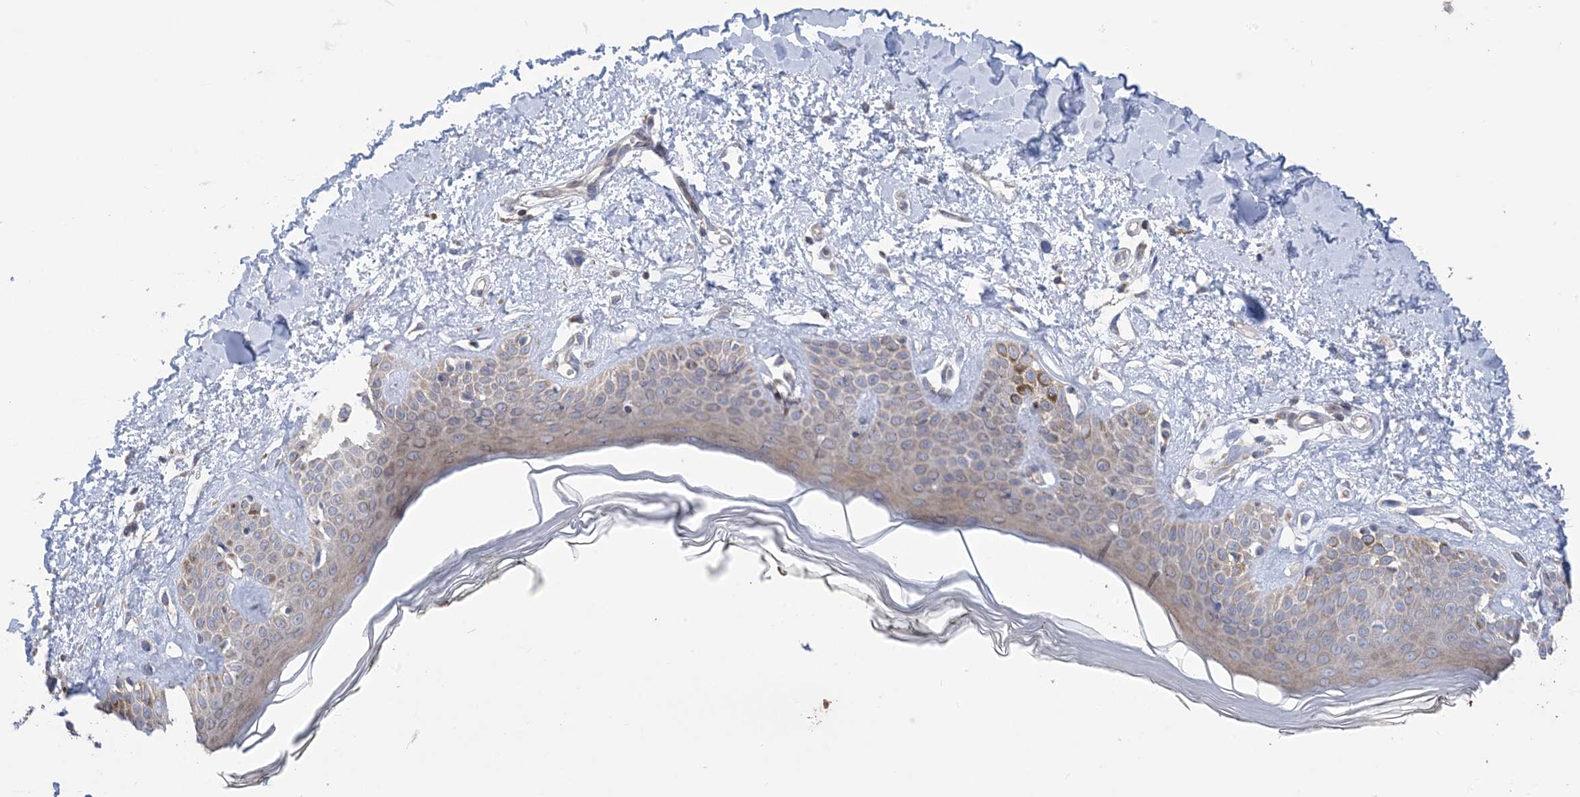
{"staining": {"intensity": "weak", "quantity": ">75%", "location": "cytoplasmic/membranous"}, "tissue": "skin", "cell_type": "Fibroblasts", "image_type": "normal", "snomed": [{"axis": "morphology", "description": "Normal tissue, NOS"}, {"axis": "topography", "description": "Skin"}], "caption": "Skin stained with a brown dye displays weak cytoplasmic/membranous positive positivity in approximately >75% of fibroblasts.", "gene": "CLEC16A", "patient": {"sex": "female", "age": 64}}